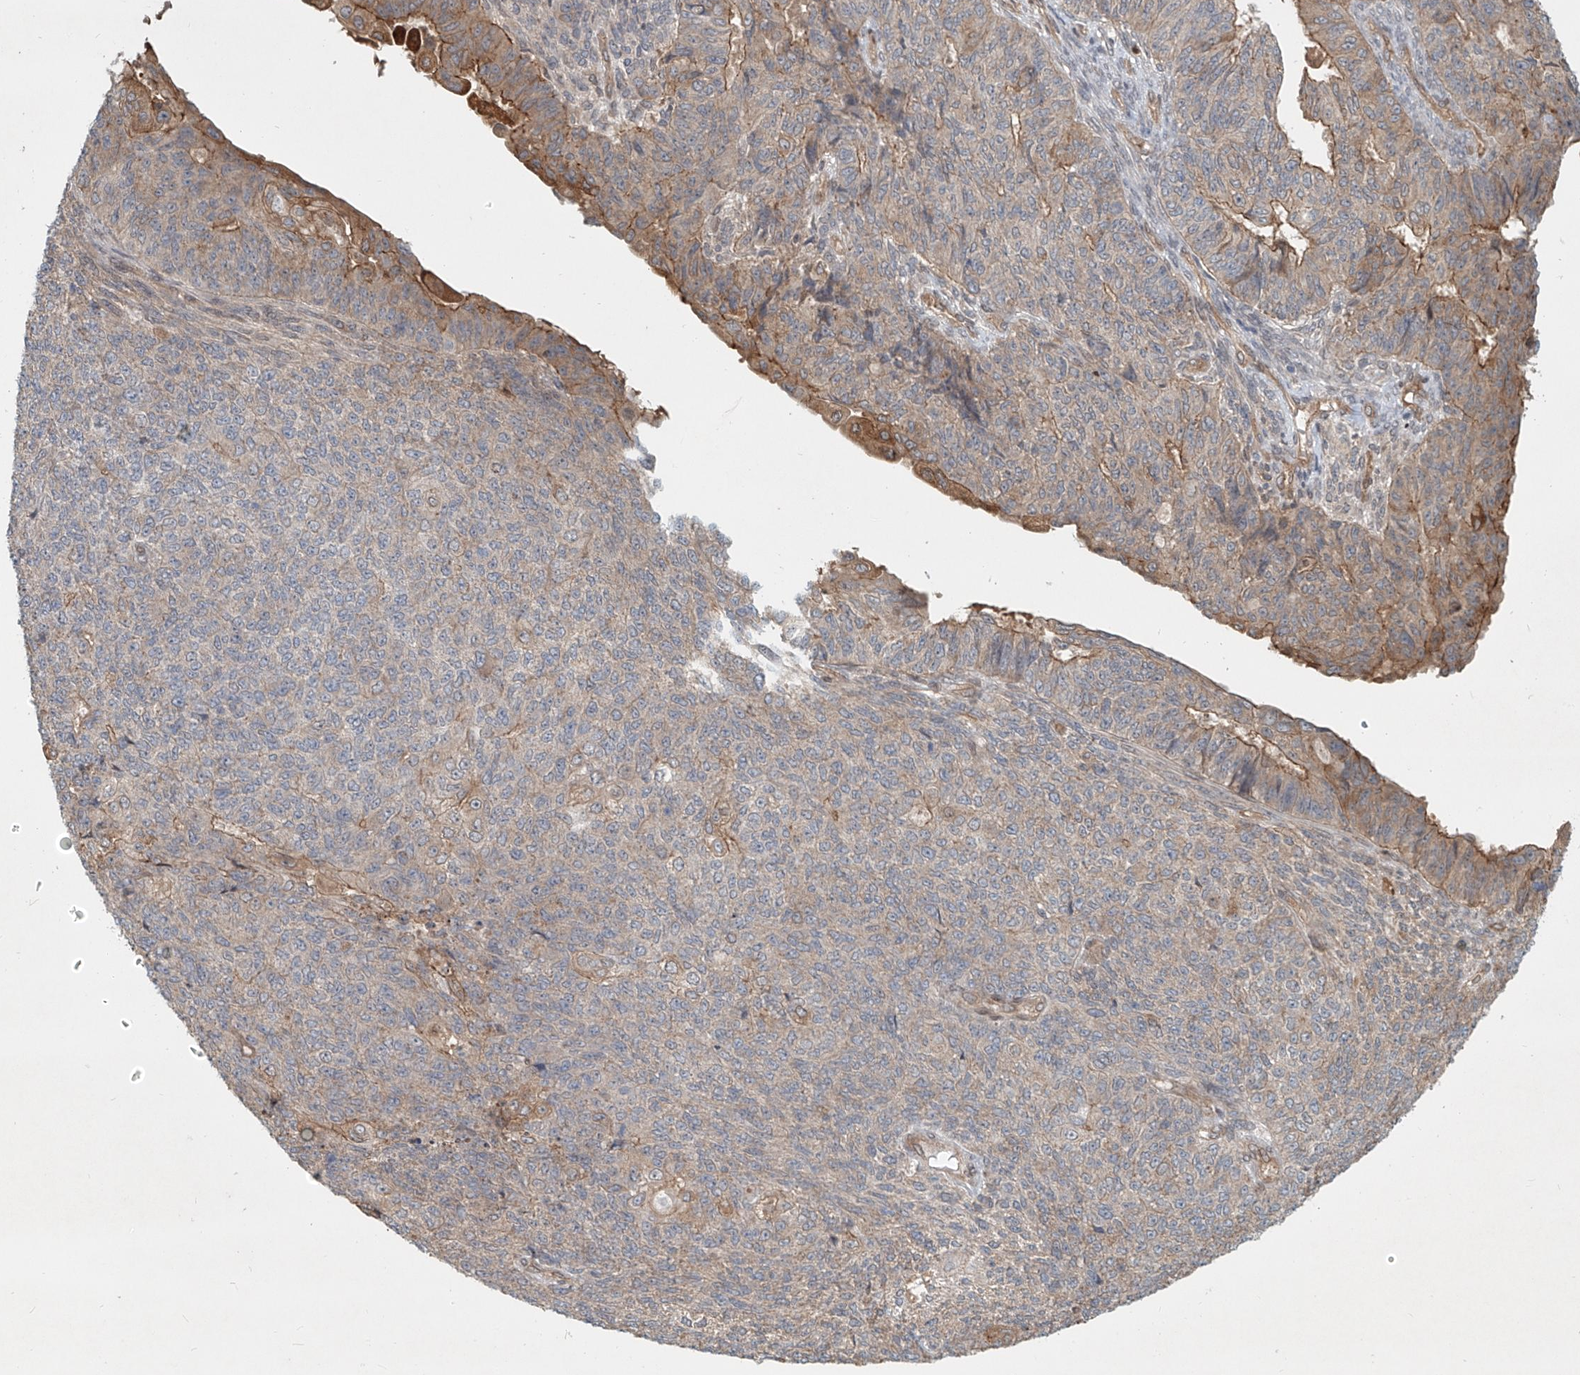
{"staining": {"intensity": "moderate", "quantity": "25%-75%", "location": "cytoplasmic/membranous"}, "tissue": "endometrial cancer", "cell_type": "Tumor cells", "image_type": "cancer", "snomed": [{"axis": "morphology", "description": "Adenocarcinoma, NOS"}, {"axis": "topography", "description": "Endometrium"}], "caption": "Endometrial cancer (adenocarcinoma) stained for a protein (brown) exhibits moderate cytoplasmic/membranous positive staining in approximately 25%-75% of tumor cells.", "gene": "SASH1", "patient": {"sex": "female", "age": 32}}